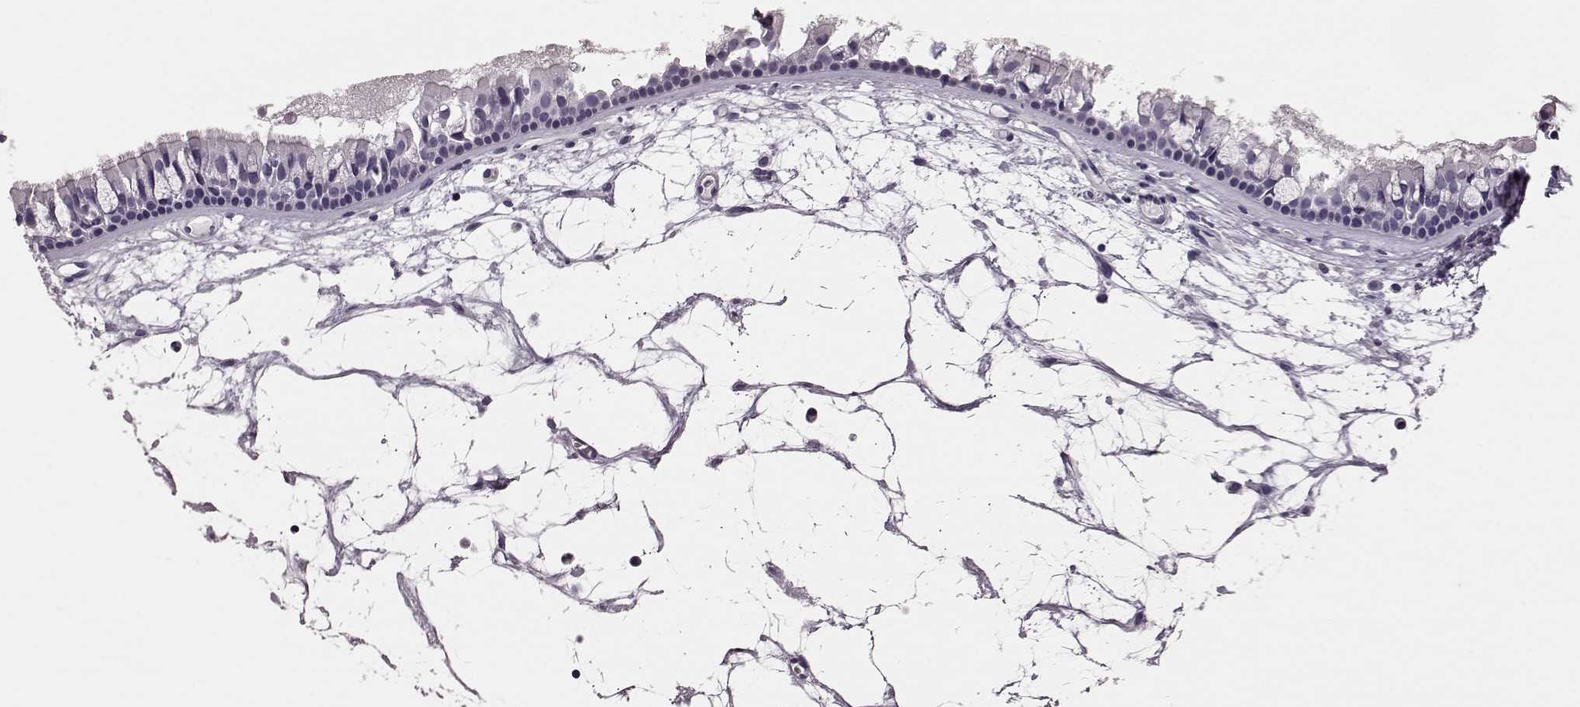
{"staining": {"intensity": "negative", "quantity": "none", "location": "none"}, "tissue": "nasopharynx", "cell_type": "Respiratory epithelial cells", "image_type": "normal", "snomed": [{"axis": "morphology", "description": "Normal tissue, NOS"}, {"axis": "topography", "description": "Nasopharynx"}], "caption": "Immunohistochemistry (IHC) histopathology image of unremarkable nasopharynx: human nasopharynx stained with DAB displays no significant protein positivity in respiratory epithelial cells. (Immunohistochemistry, brightfield microscopy, high magnification).", "gene": "FUT4", "patient": {"sex": "female", "age": 68}}